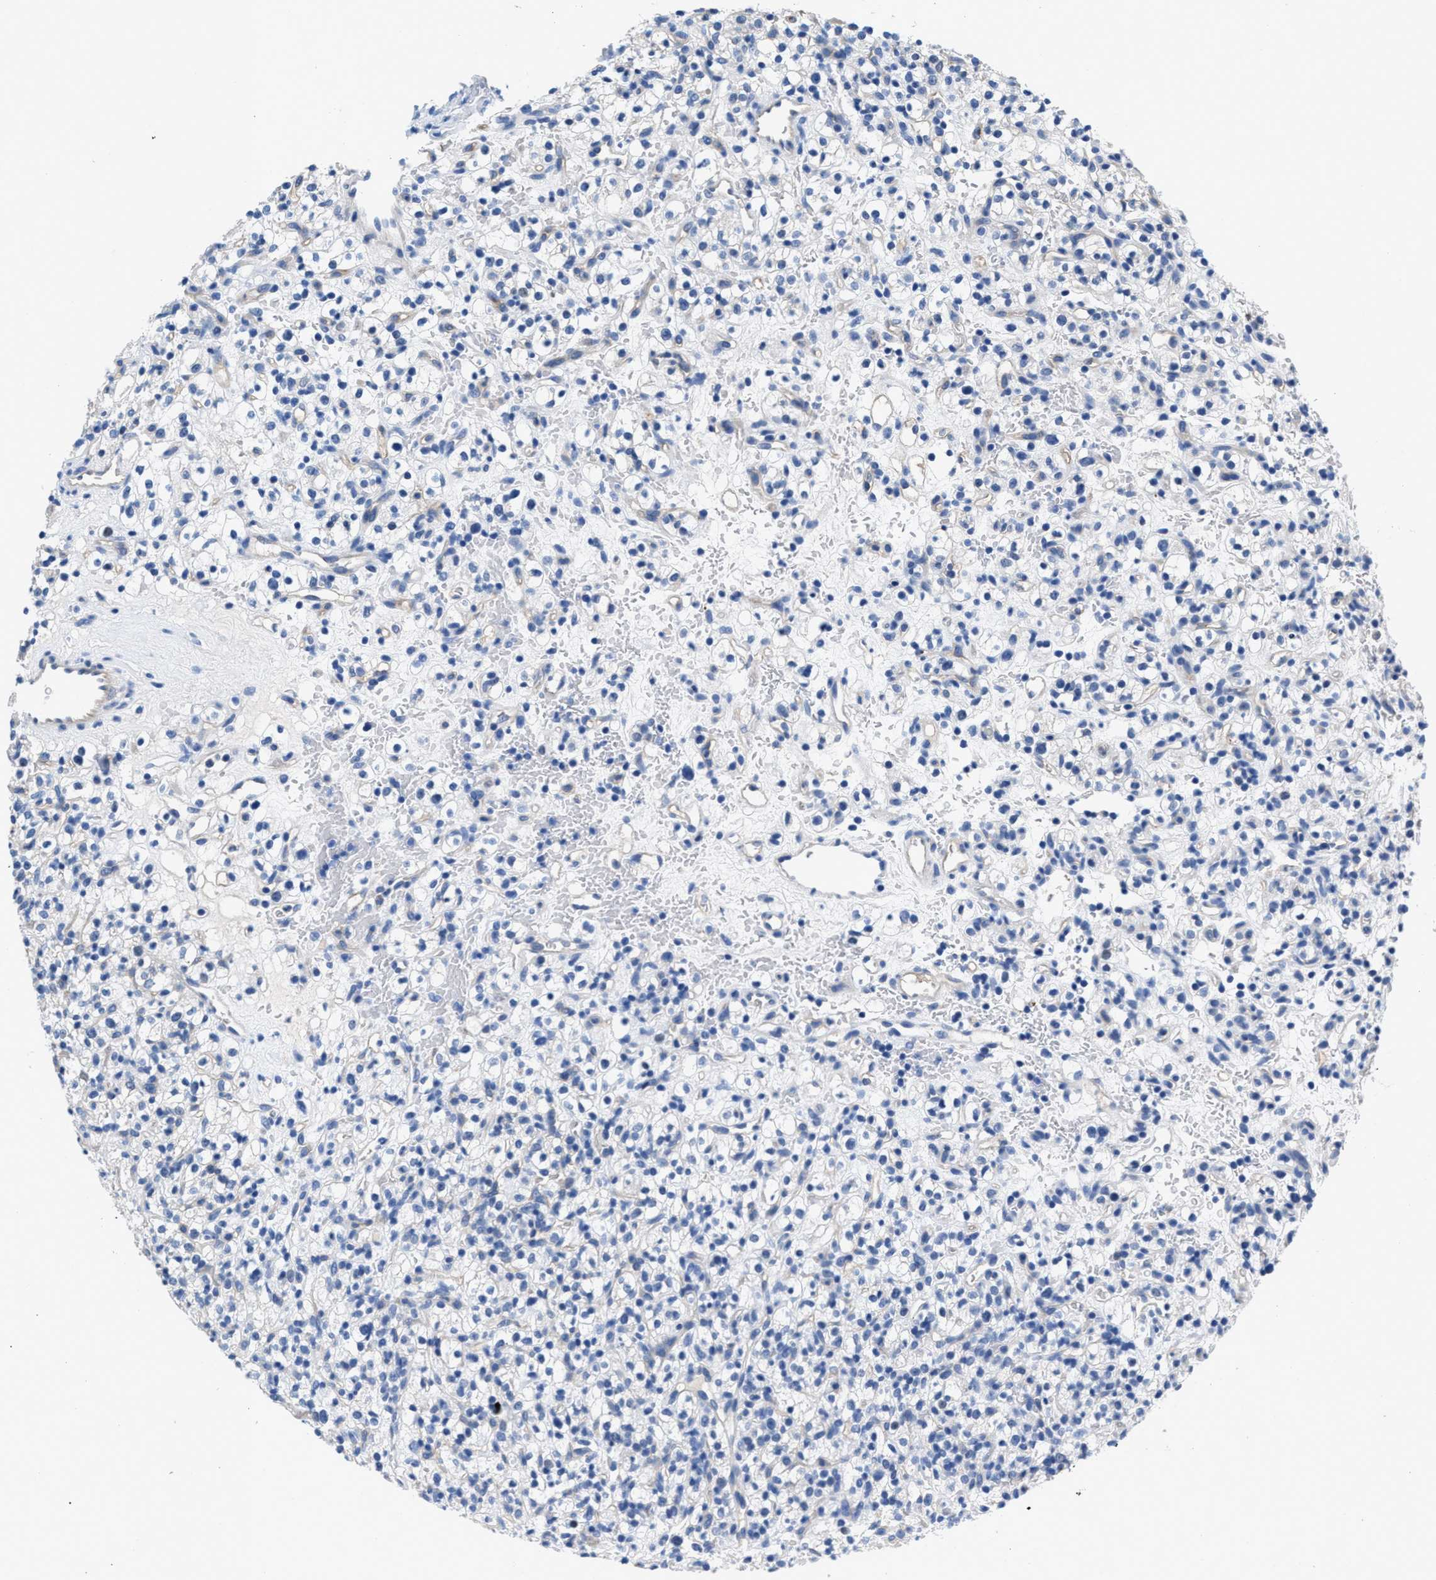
{"staining": {"intensity": "negative", "quantity": "none", "location": "none"}, "tissue": "renal cancer", "cell_type": "Tumor cells", "image_type": "cancer", "snomed": [{"axis": "morphology", "description": "Normal tissue, NOS"}, {"axis": "morphology", "description": "Adenocarcinoma, NOS"}, {"axis": "topography", "description": "Kidney"}], "caption": "DAB immunohistochemical staining of renal adenocarcinoma displays no significant staining in tumor cells.", "gene": "SLFN13", "patient": {"sex": "female", "age": 72}}